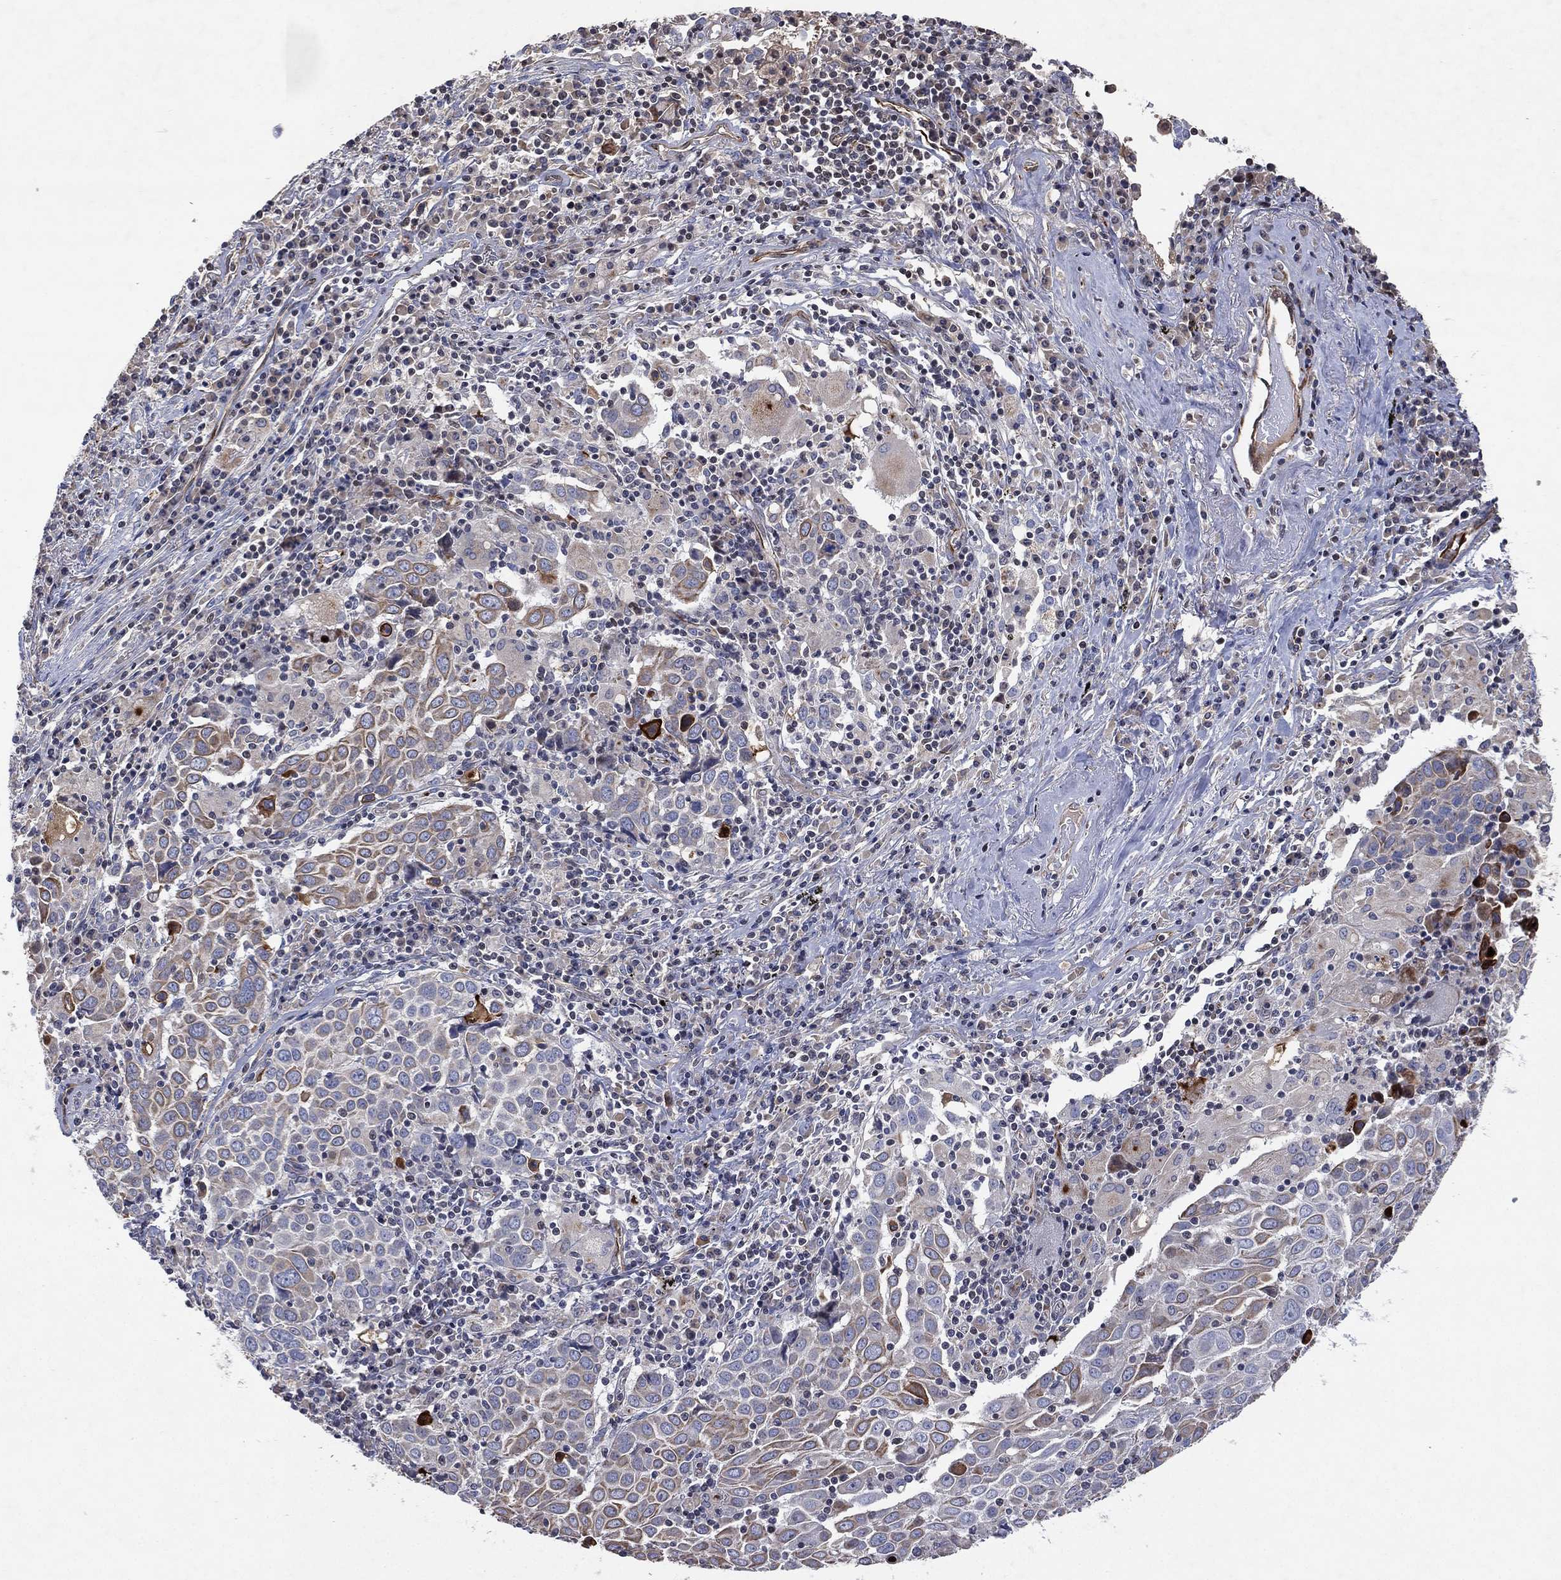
{"staining": {"intensity": "moderate", "quantity": "<25%", "location": "cytoplasmic/membranous"}, "tissue": "lung cancer", "cell_type": "Tumor cells", "image_type": "cancer", "snomed": [{"axis": "morphology", "description": "Squamous cell carcinoma, NOS"}, {"axis": "topography", "description": "Lung"}], "caption": "Approximately <25% of tumor cells in human lung squamous cell carcinoma display moderate cytoplasmic/membranous protein expression as visualized by brown immunohistochemical staining.", "gene": "FLI1", "patient": {"sex": "male", "age": 57}}